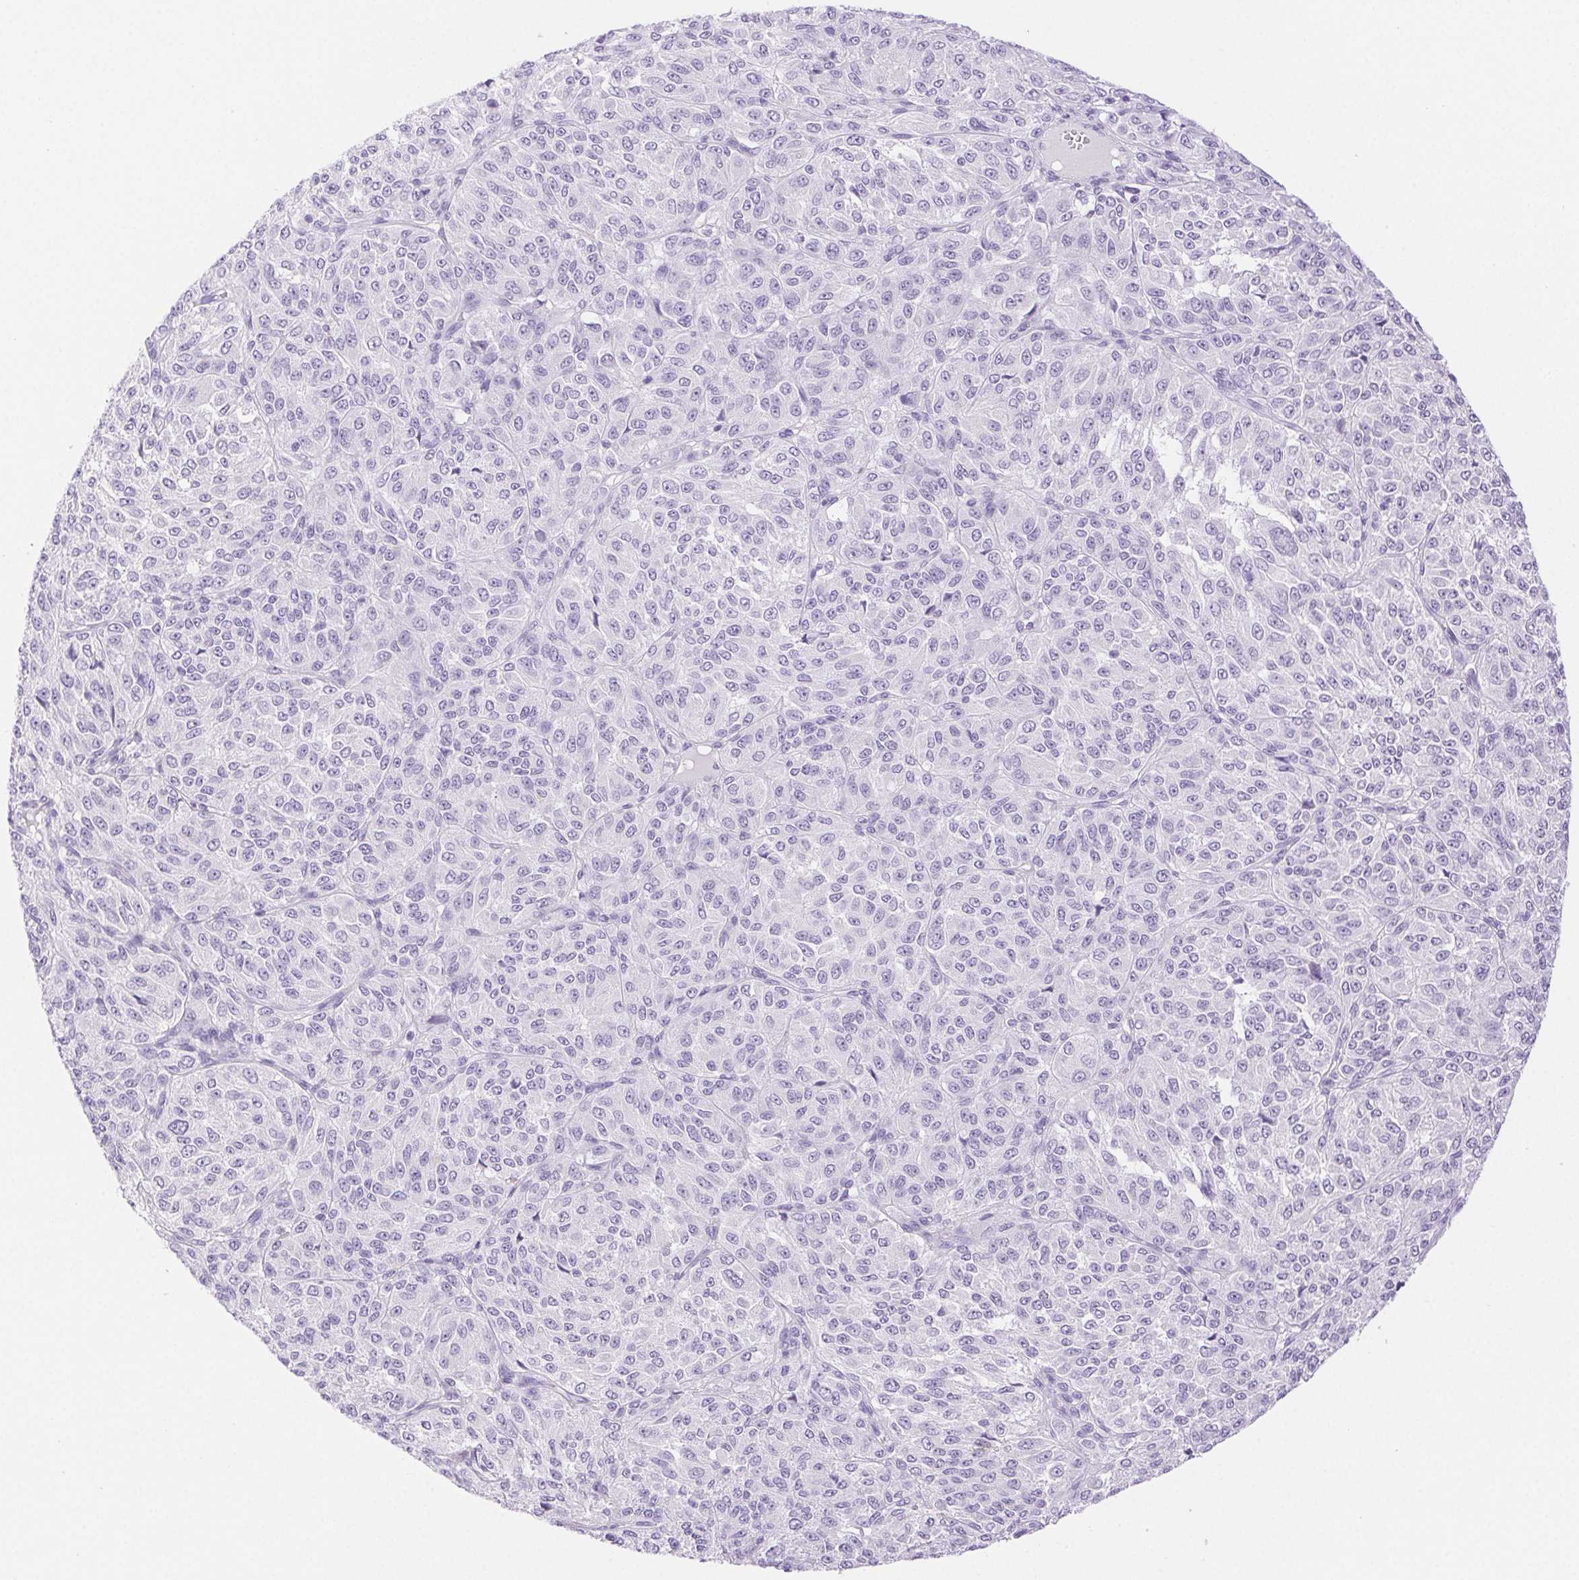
{"staining": {"intensity": "negative", "quantity": "none", "location": "none"}, "tissue": "melanoma", "cell_type": "Tumor cells", "image_type": "cancer", "snomed": [{"axis": "morphology", "description": "Malignant melanoma, Metastatic site"}, {"axis": "topography", "description": "Brain"}], "caption": "Immunohistochemical staining of malignant melanoma (metastatic site) demonstrates no significant expression in tumor cells. (DAB immunohistochemistry with hematoxylin counter stain).", "gene": "SPACA4", "patient": {"sex": "female", "age": 56}}